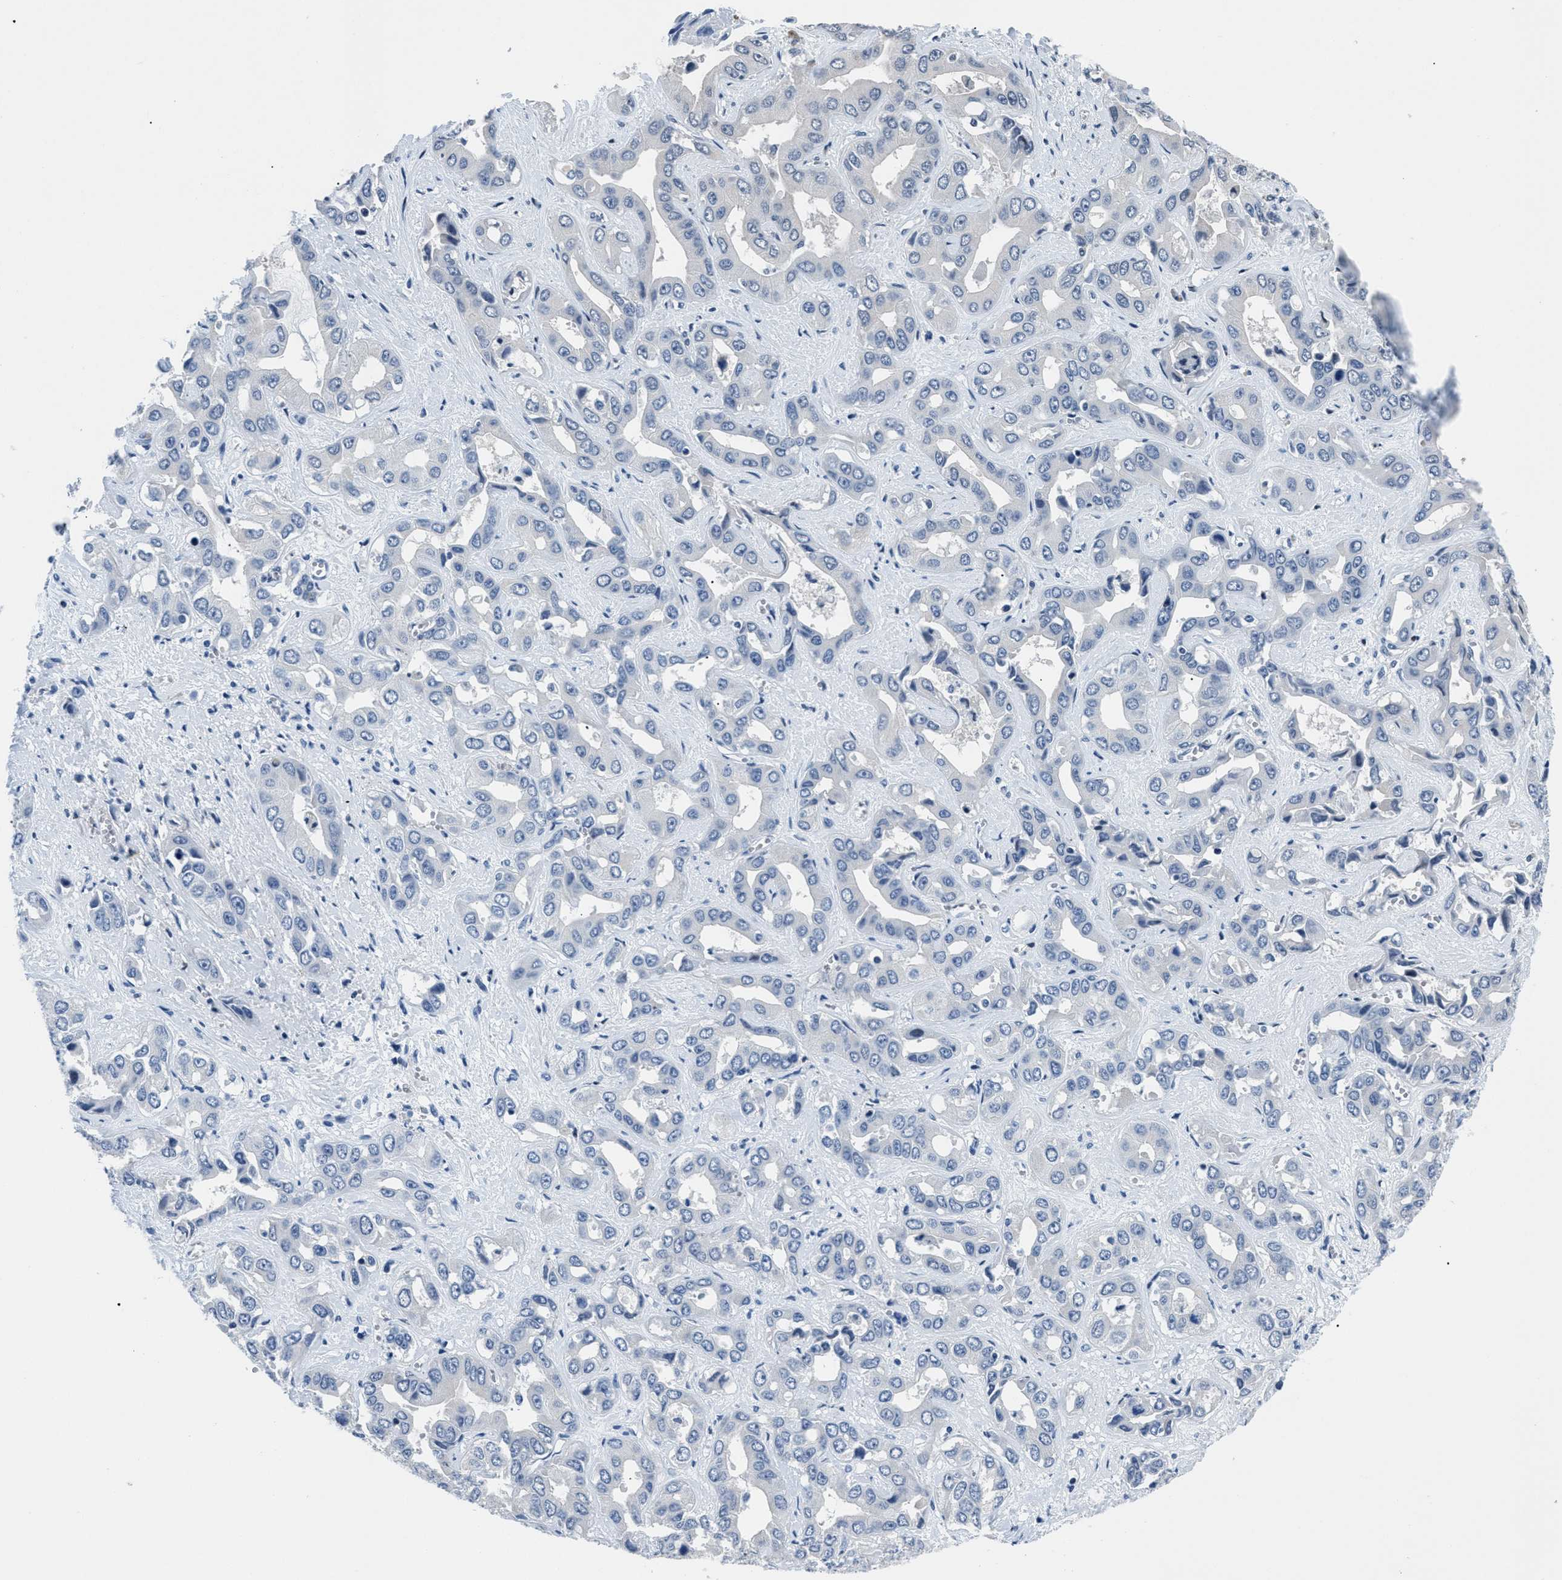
{"staining": {"intensity": "negative", "quantity": "none", "location": "none"}, "tissue": "liver cancer", "cell_type": "Tumor cells", "image_type": "cancer", "snomed": [{"axis": "morphology", "description": "Cholangiocarcinoma"}, {"axis": "topography", "description": "Liver"}], "caption": "Image shows no protein positivity in tumor cells of liver cancer (cholangiocarcinoma) tissue.", "gene": "SMARCB1", "patient": {"sex": "female", "age": 52}}